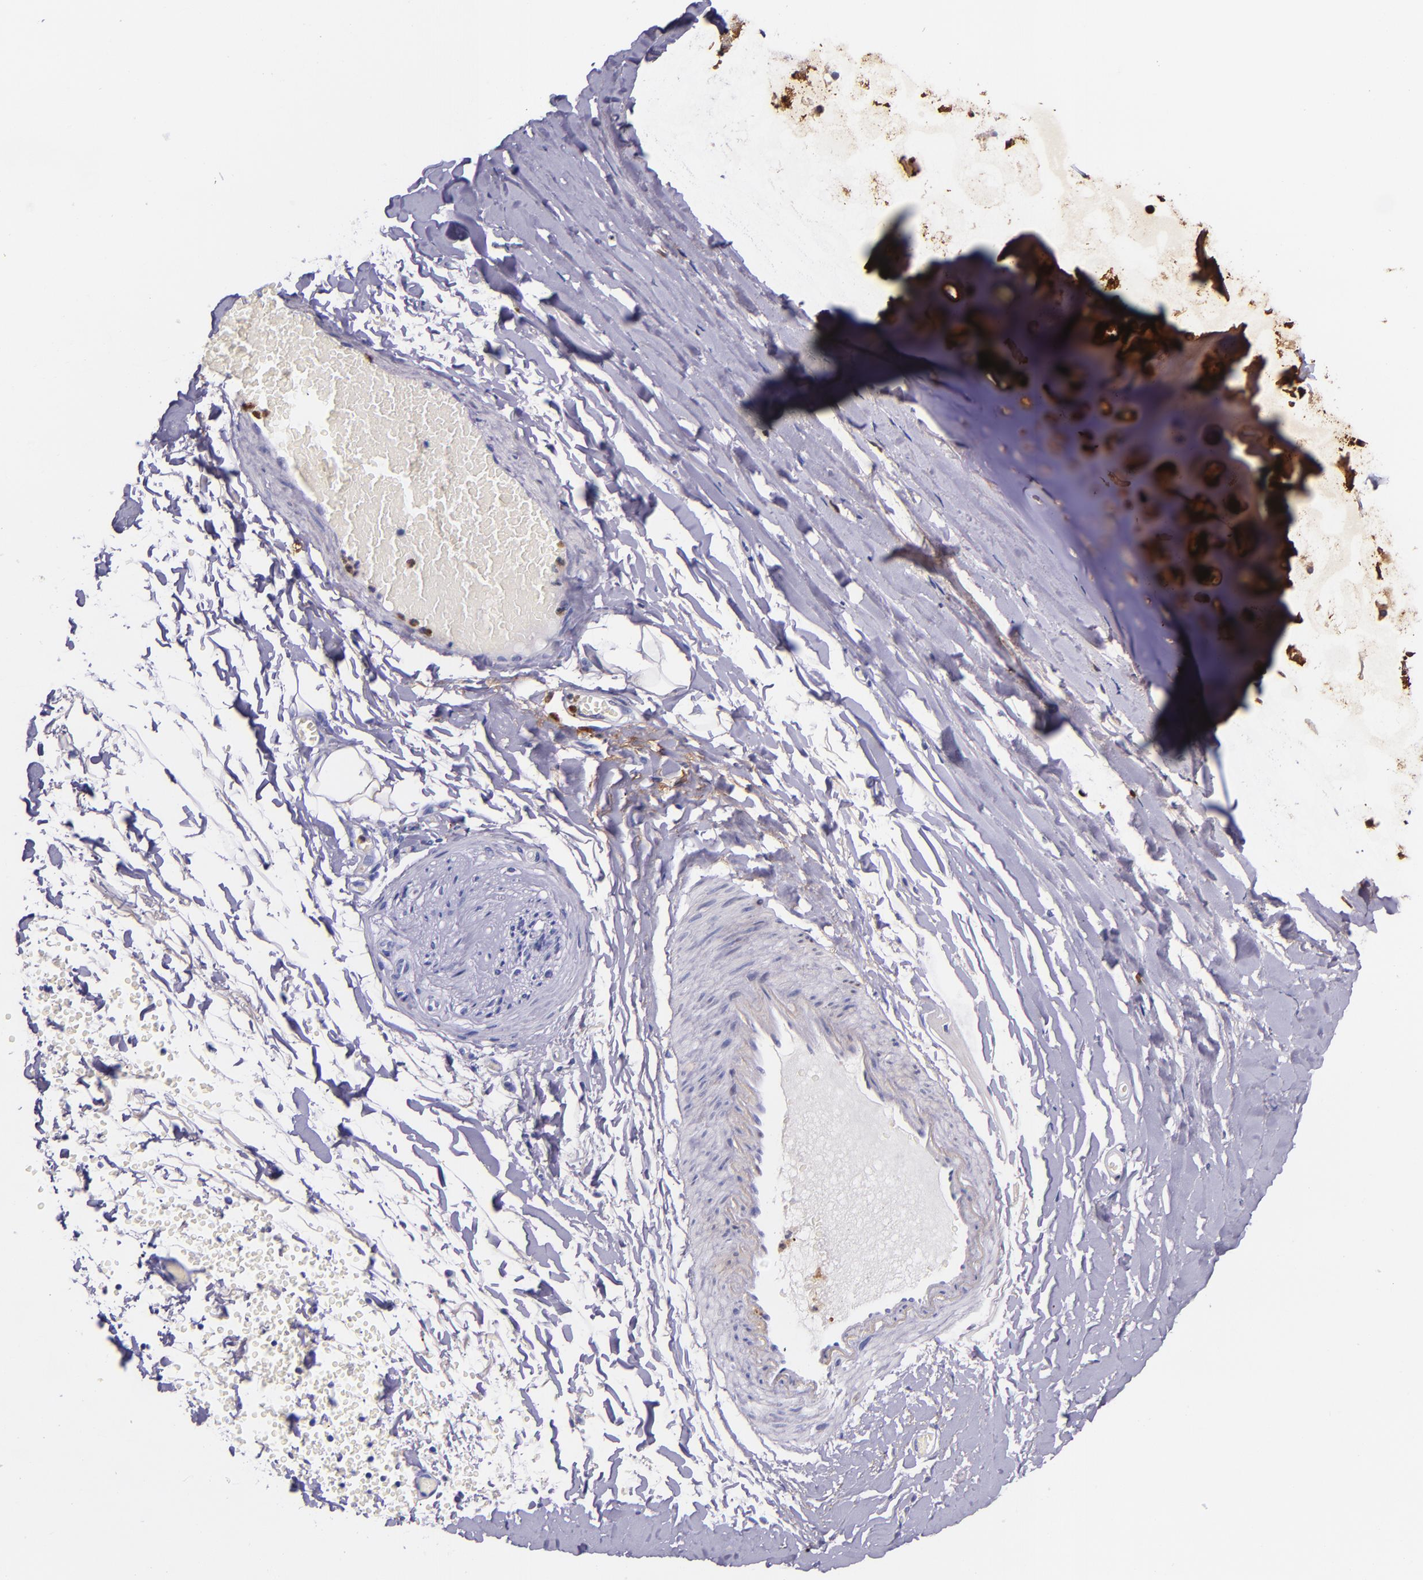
{"staining": {"intensity": "negative", "quantity": "none", "location": "none"}, "tissue": "adipose tissue", "cell_type": "Adipocytes", "image_type": "normal", "snomed": [{"axis": "morphology", "description": "Normal tissue, NOS"}, {"axis": "topography", "description": "Bronchus"}, {"axis": "topography", "description": "Lung"}], "caption": "Protein analysis of benign adipose tissue demonstrates no significant staining in adipocytes.", "gene": "SLPI", "patient": {"sex": "female", "age": 56}}